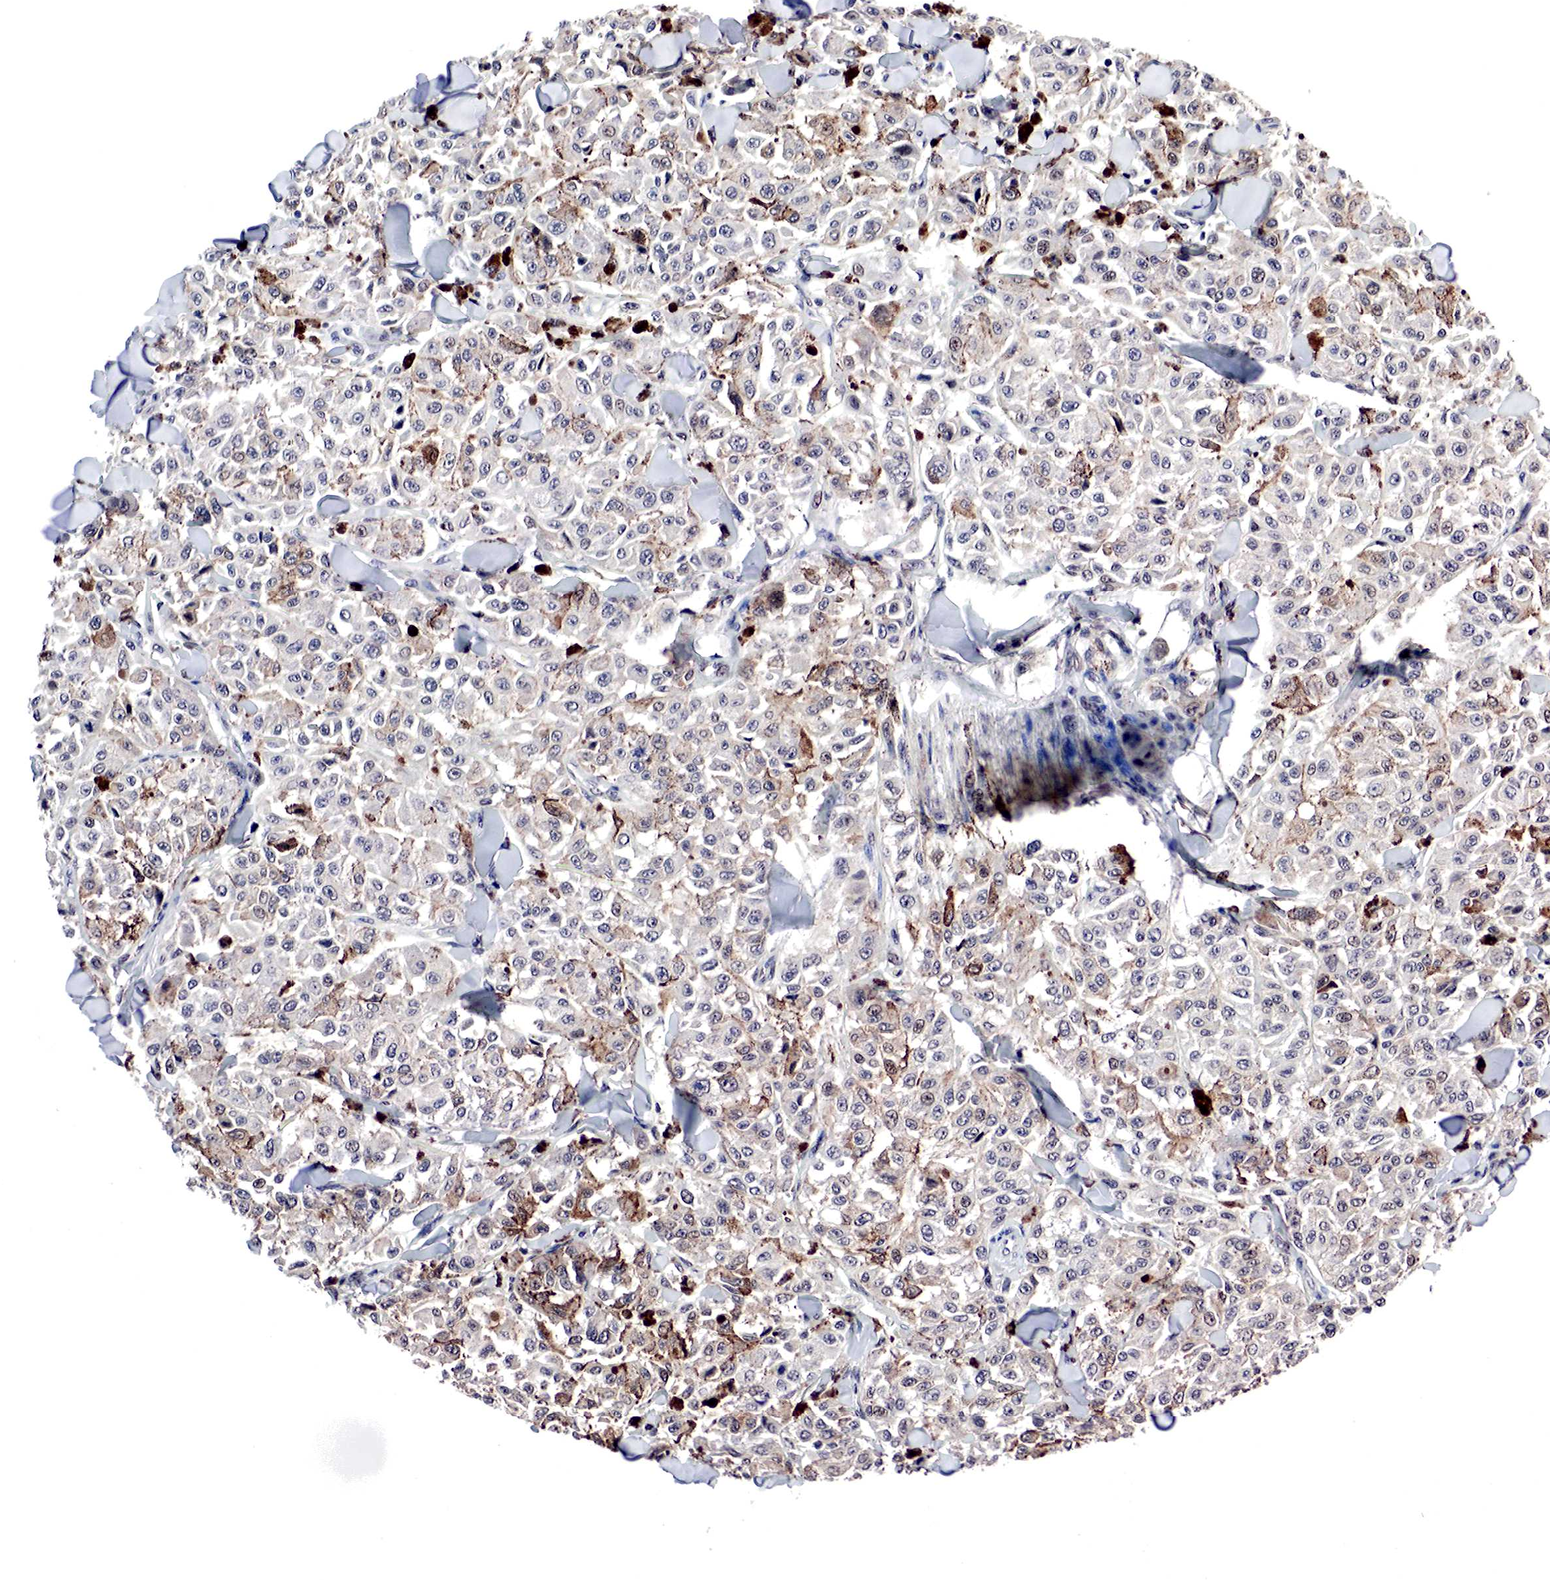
{"staining": {"intensity": "strong", "quantity": "25%-75%", "location": "cytoplasmic/membranous"}, "tissue": "melanoma", "cell_type": "Tumor cells", "image_type": "cancer", "snomed": [{"axis": "morphology", "description": "Malignant melanoma, NOS"}, {"axis": "topography", "description": "Skin"}], "caption": "Protein staining demonstrates strong cytoplasmic/membranous positivity in approximately 25%-75% of tumor cells in melanoma.", "gene": "DACH2", "patient": {"sex": "female", "age": 64}}